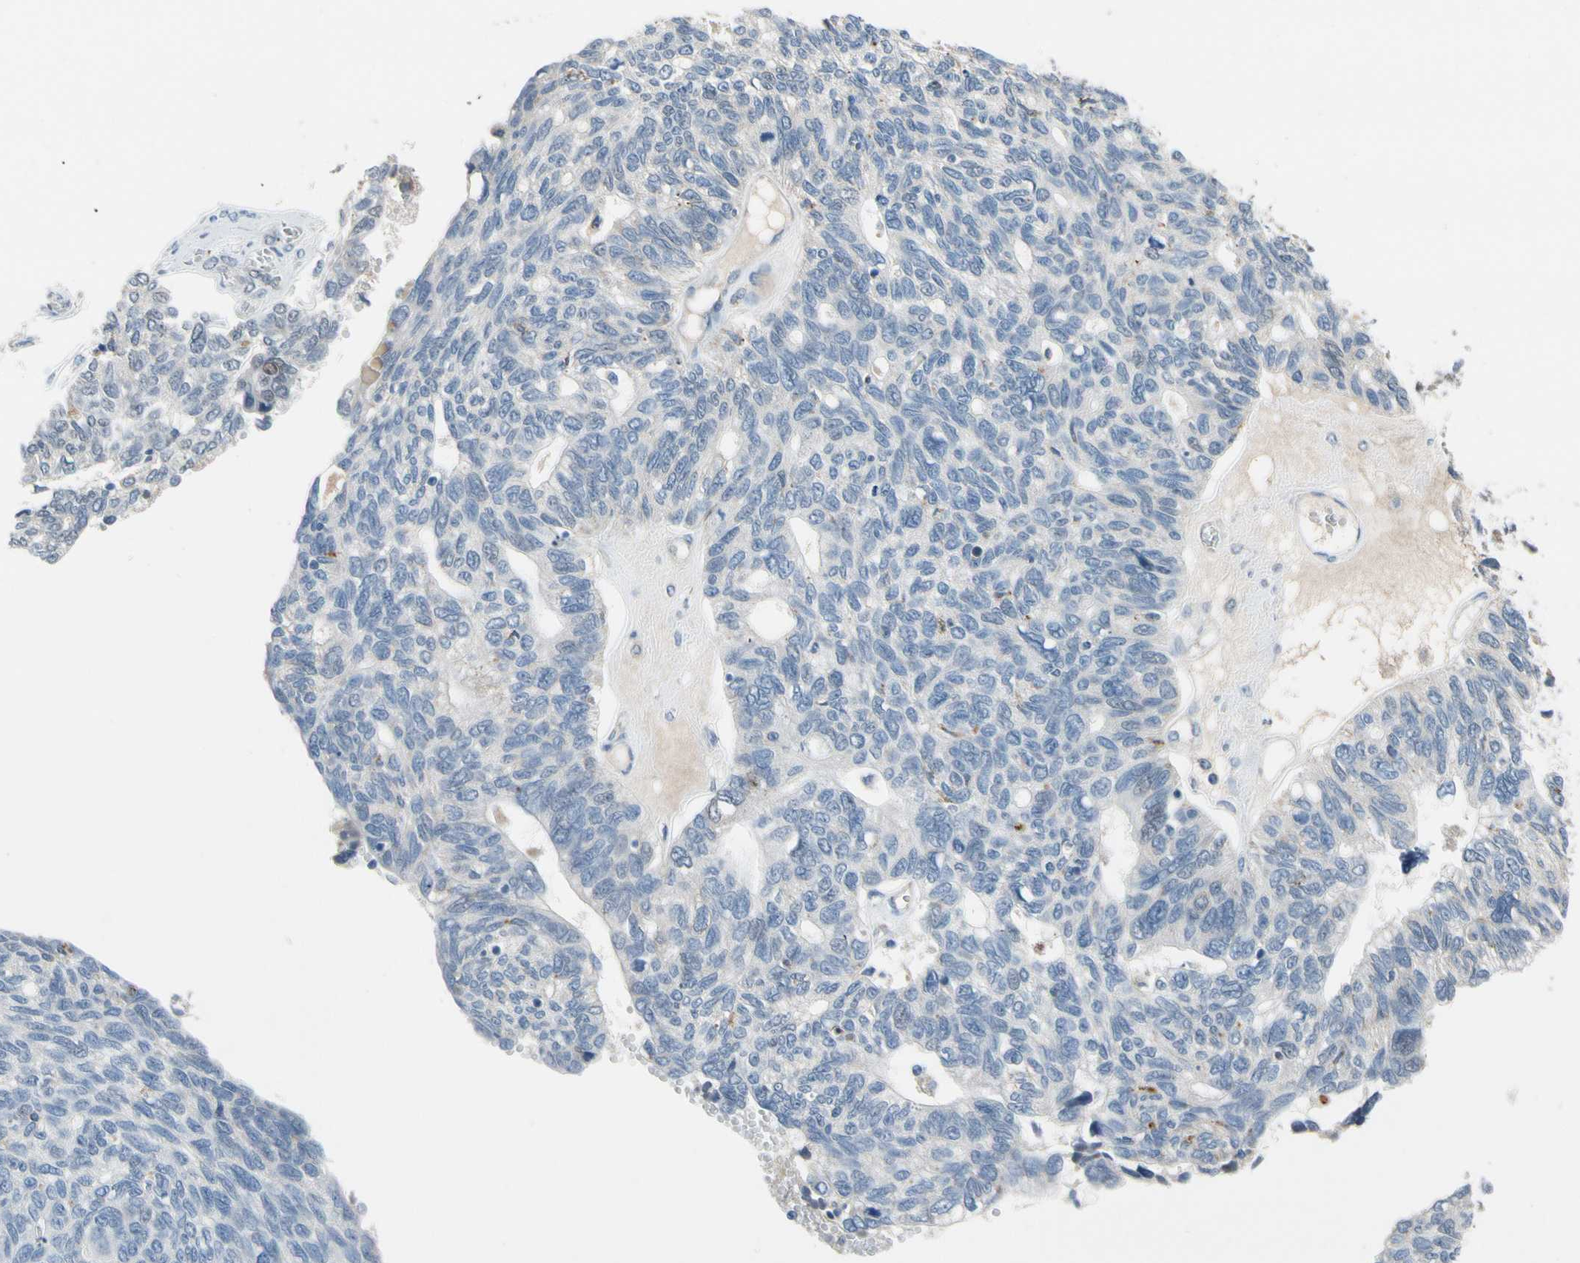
{"staining": {"intensity": "negative", "quantity": "none", "location": "none"}, "tissue": "ovarian cancer", "cell_type": "Tumor cells", "image_type": "cancer", "snomed": [{"axis": "morphology", "description": "Cystadenocarcinoma, serous, NOS"}, {"axis": "topography", "description": "Ovary"}], "caption": "The histopathology image demonstrates no staining of tumor cells in ovarian cancer. (Brightfield microscopy of DAB (3,3'-diaminobenzidine) immunohistochemistry (IHC) at high magnification).", "gene": "ZKSCAN4", "patient": {"sex": "female", "age": 79}}